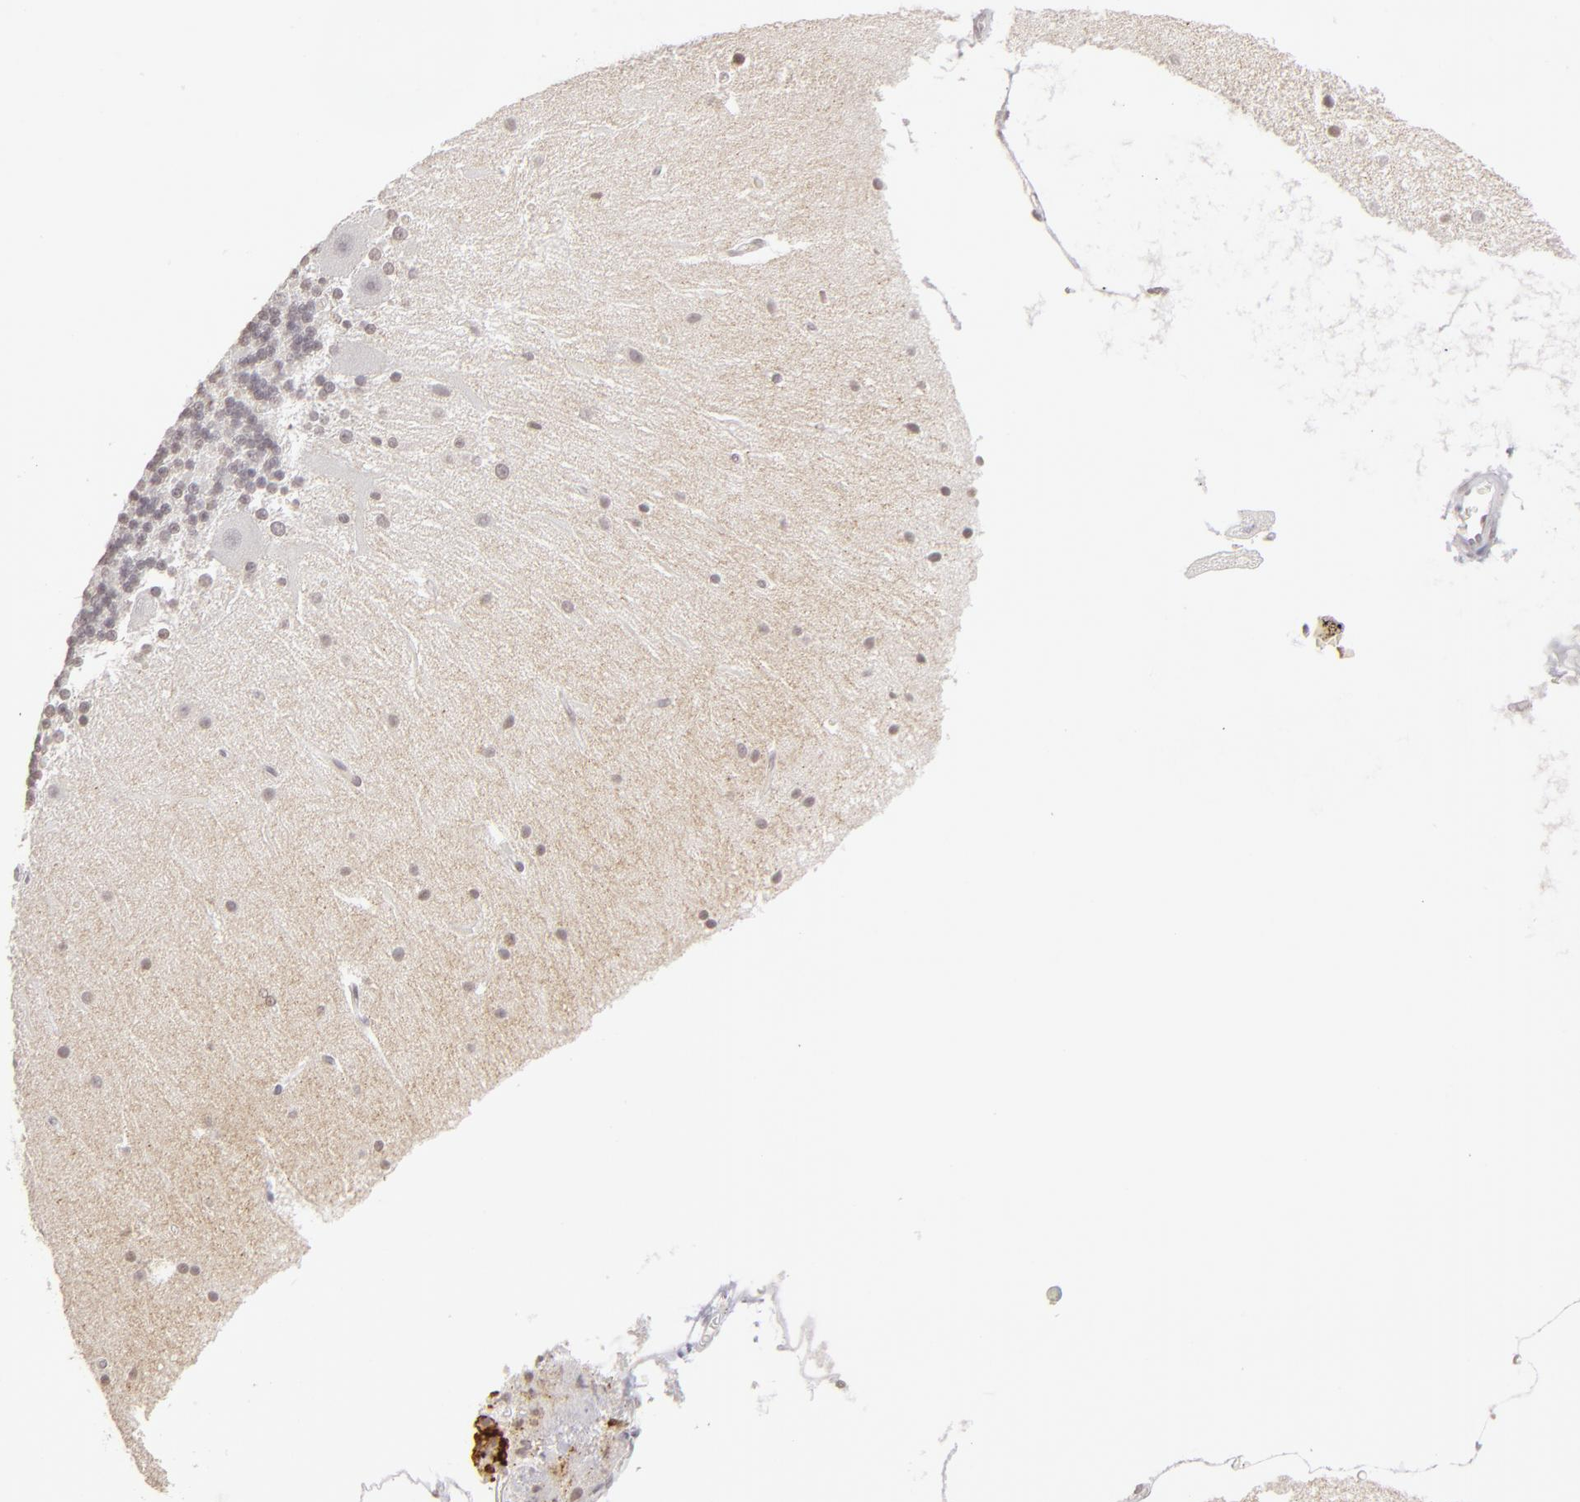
{"staining": {"intensity": "negative", "quantity": "none", "location": "none"}, "tissue": "cerebellum", "cell_type": "Cells in granular layer", "image_type": "normal", "snomed": [{"axis": "morphology", "description": "Normal tissue, NOS"}, {"axis": "topography", "description": "Cerebellum"}], "caption": "This is an immunohistochemistry photomicrograph of normal cerebellum. There is no staining in cells in granular layer.", "gene": "CLDN2", "patient": {"sex": "female", "age": 54}}